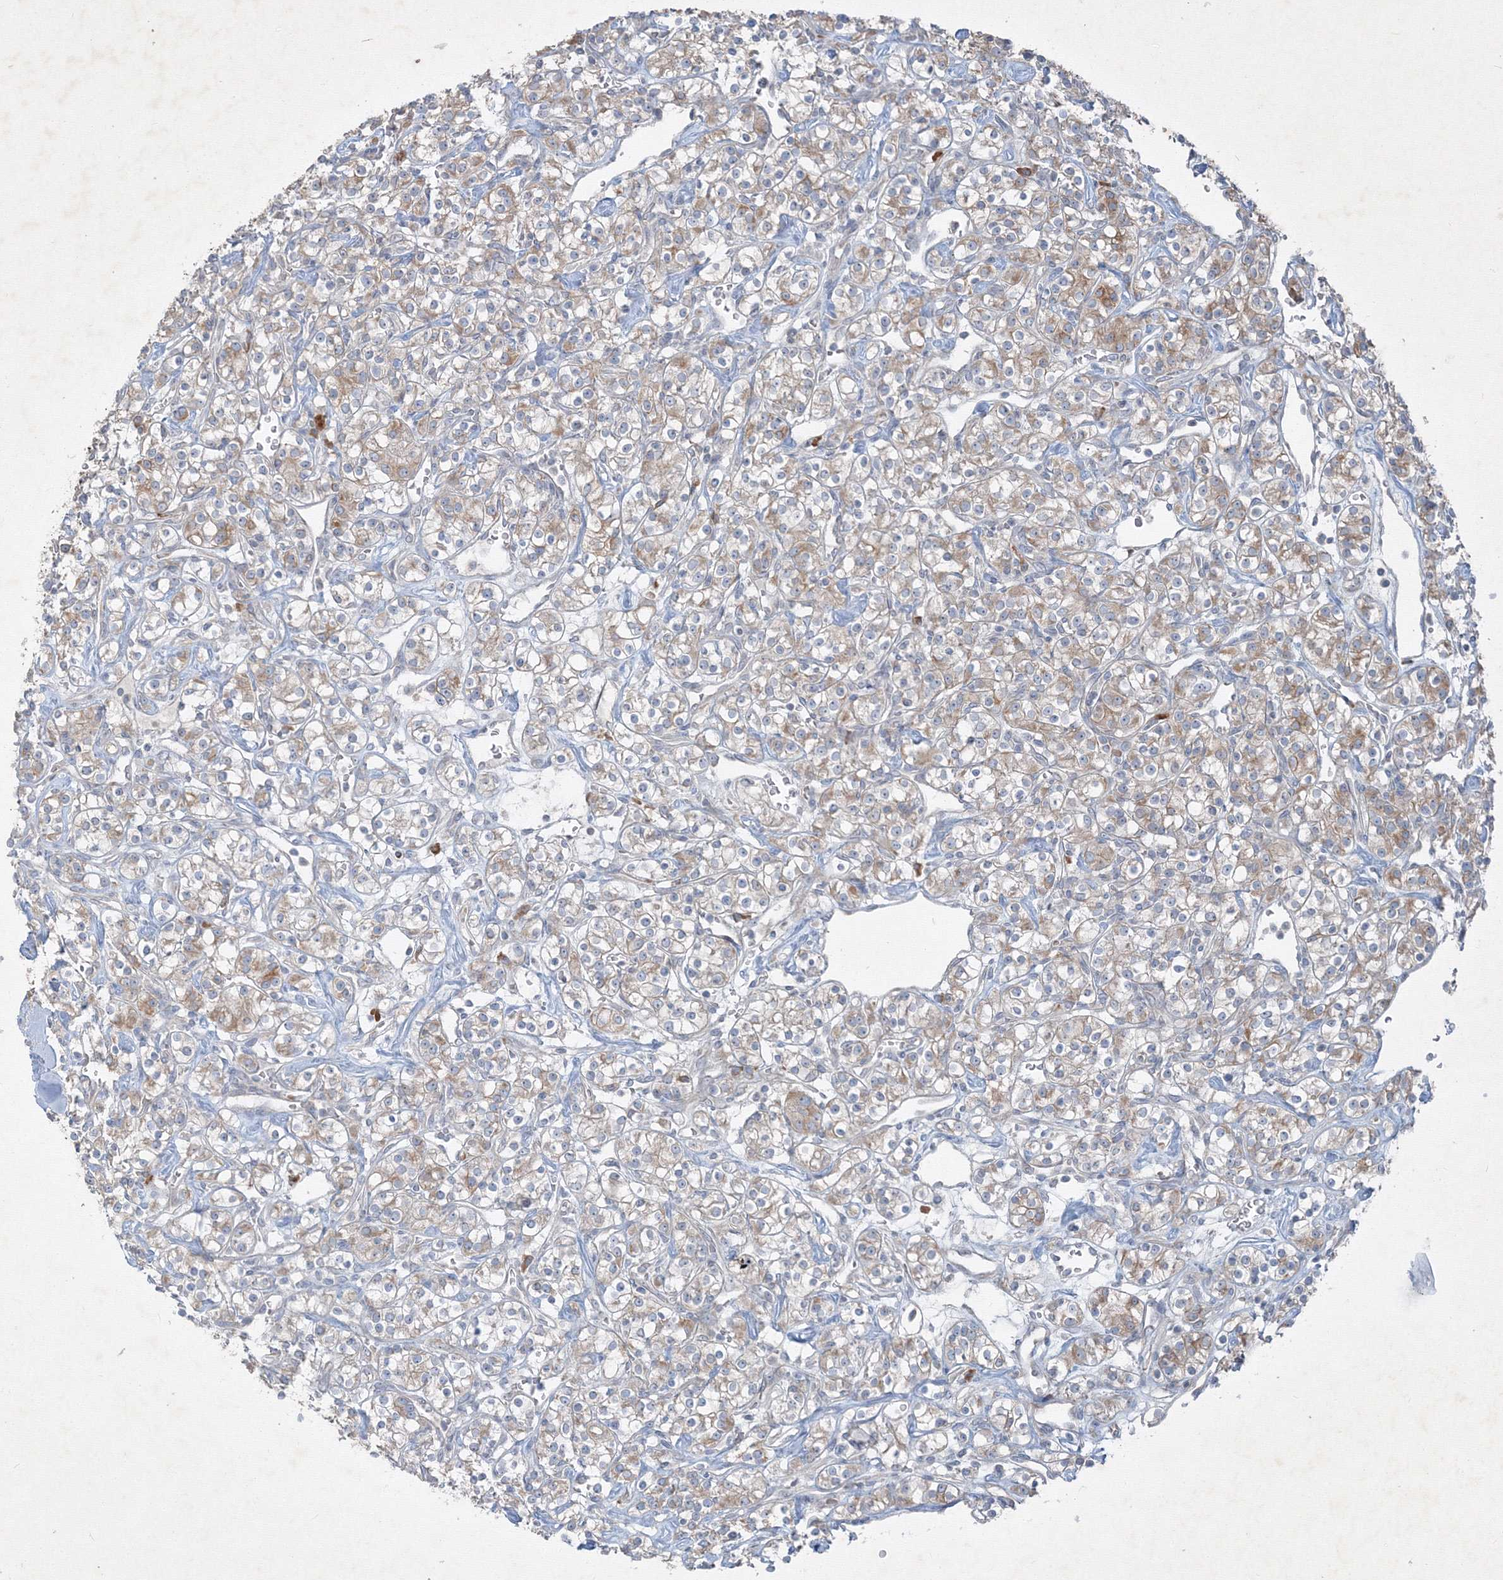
{"staining": {"intensity": "weak", "quantity": "25%-75%", "location": "cytoplasmic/membranous"}, "tissue": "renal cancer", "cell_type": "Tumor cells", "image_type": "cancer", "snomed": [{"axis": "morphology", "description": "Adenocarcinoma, NOS"}, {"axis": "topography", "description": "Kidney"}], "caption": "Human adenocarcinoma (renal) stained with a brown dye shows weak cytoplasmic/membranous positive expression in approximately 25%-75% of tumor cells.", "gene": "IFNAR1", "patient": {"sex": "male", "age": 77}}